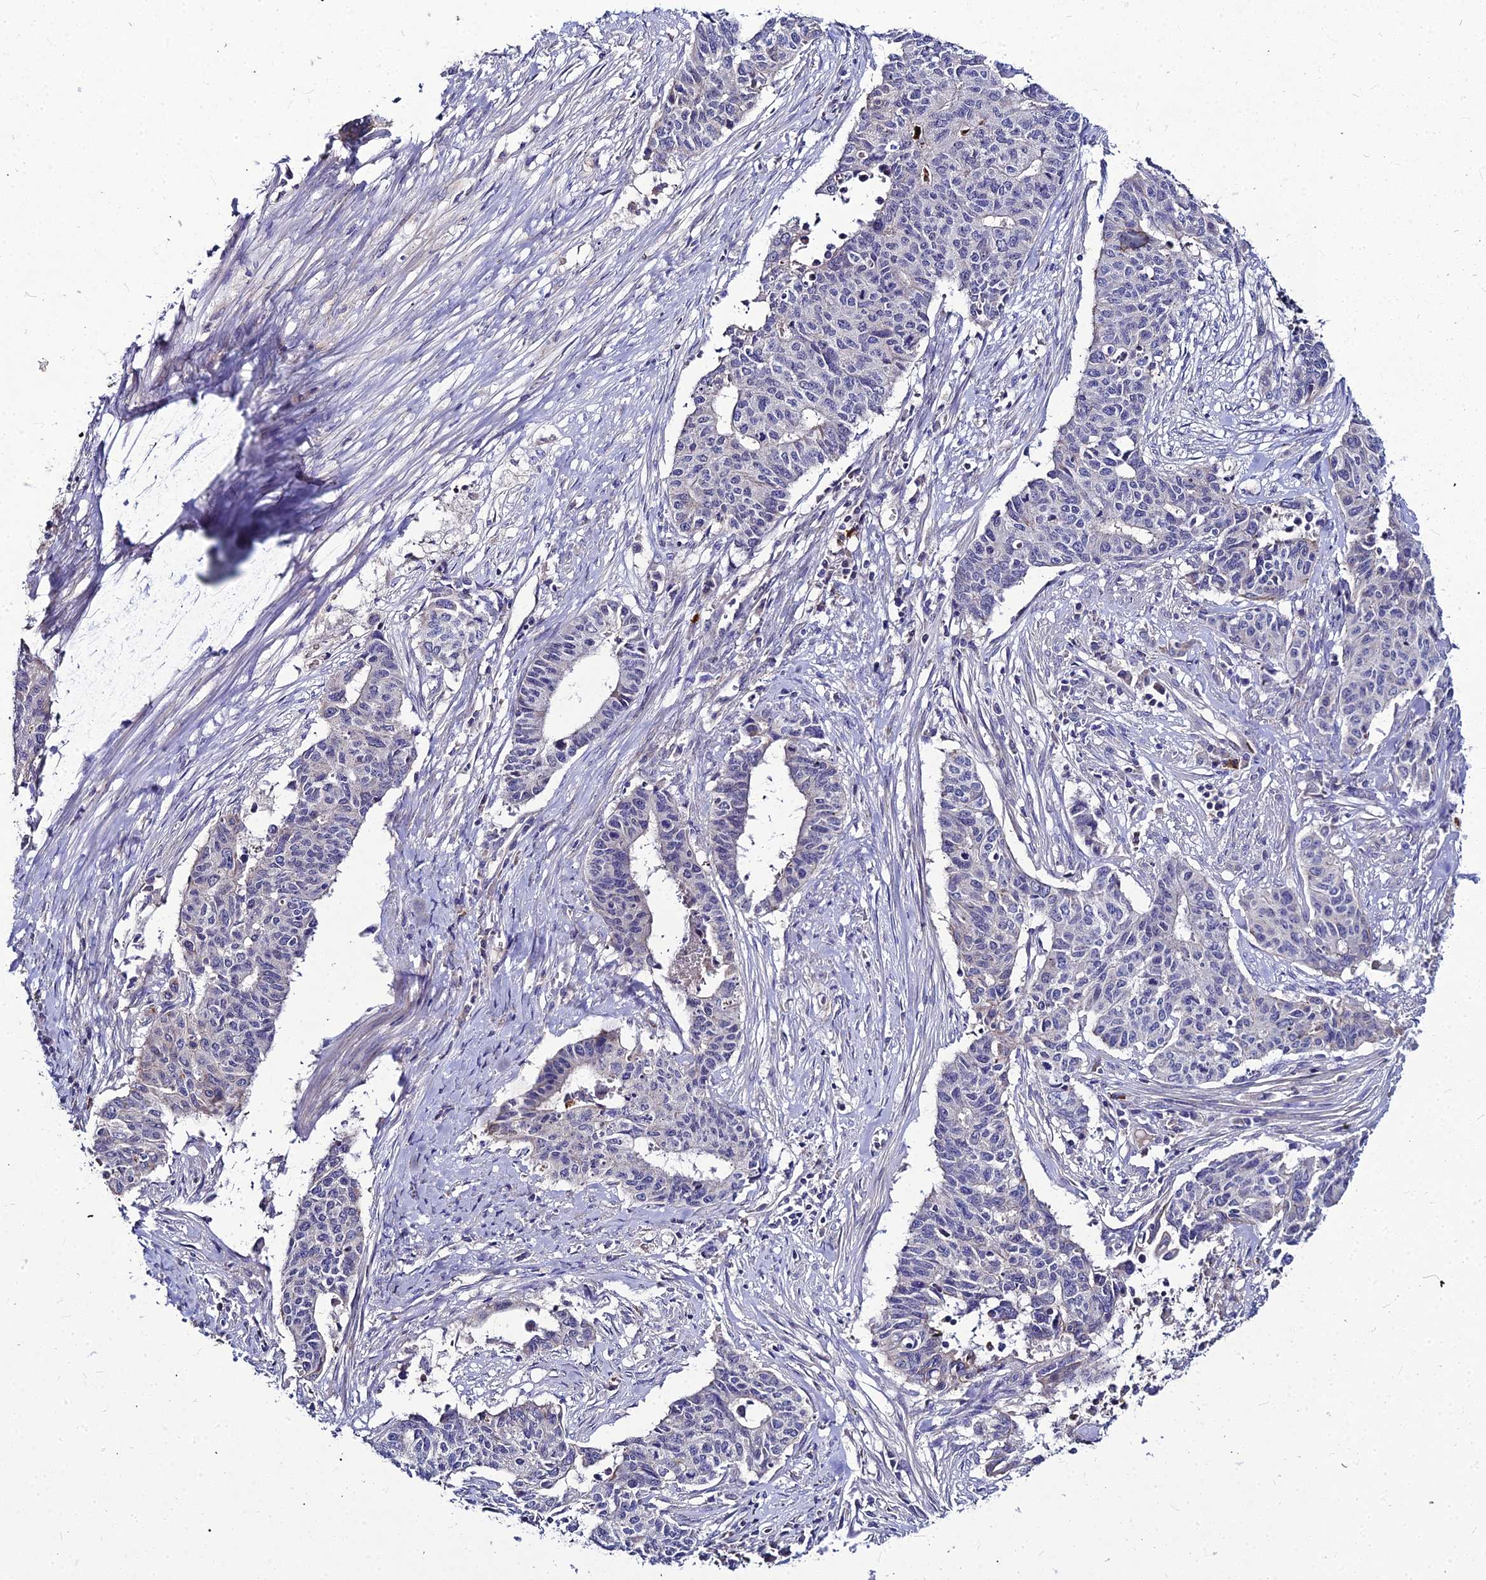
{"staining": {"intensity": "negative", "quantity": "none", "location": "none"}, "tissue": "endometrial cancer", "cell_type": "Tumor cells", "image_type": "cancer", "snomed": [{"axis": "morphology", "description": "Adenocarcinoma, NOS"}, {"axis": "topography", "description": "Endometrium"}], "caption": "Immunohistochemistry of endometrial adenocarcinoma reveals no expression in tumor cells. (DAB immunohistochemistry visualized using brightfield microscopy, high magnification).", "gene": "DMRTA1", "patient": {"sex": "female", "age": 59}}